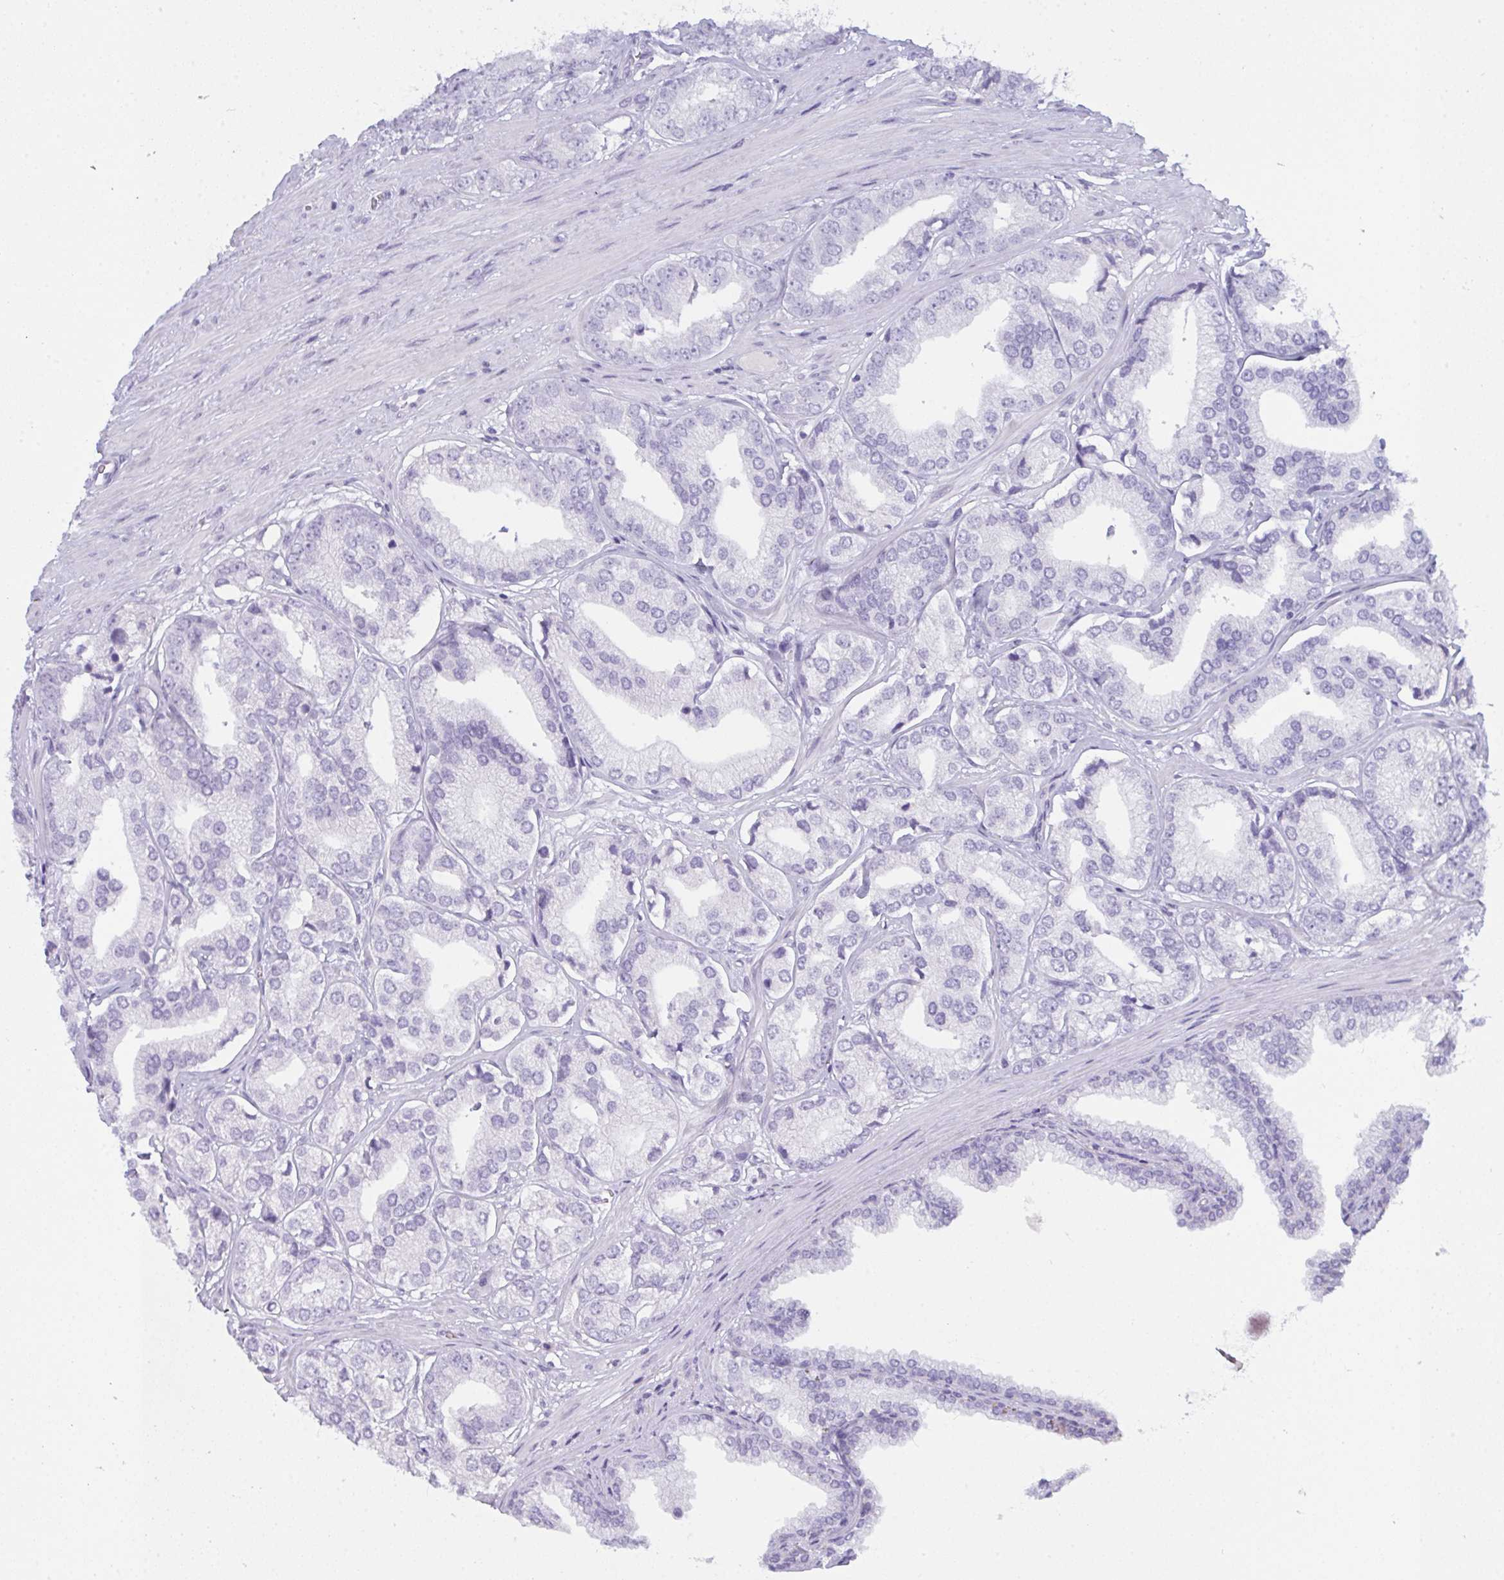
{"staining": {"intensity": "negative", "quantity": "none", "location": "none"}, "tissue": "prostate cancer", "cell_type": "Tumor cells", "image_type": "cancer", "snomed": [{"axis": "morphology", "description": "Adenocarcinoma, High grade"}, {"axis": "topography", "description": "Prostate"}], "caption": "Human adenocarcinoma (high-grade) (prostate) stained for a protein using IHC demonstrates no staining in tumor cells.", "gene": "PRDM9", "patient": {"sex": "male", "age": 58}}